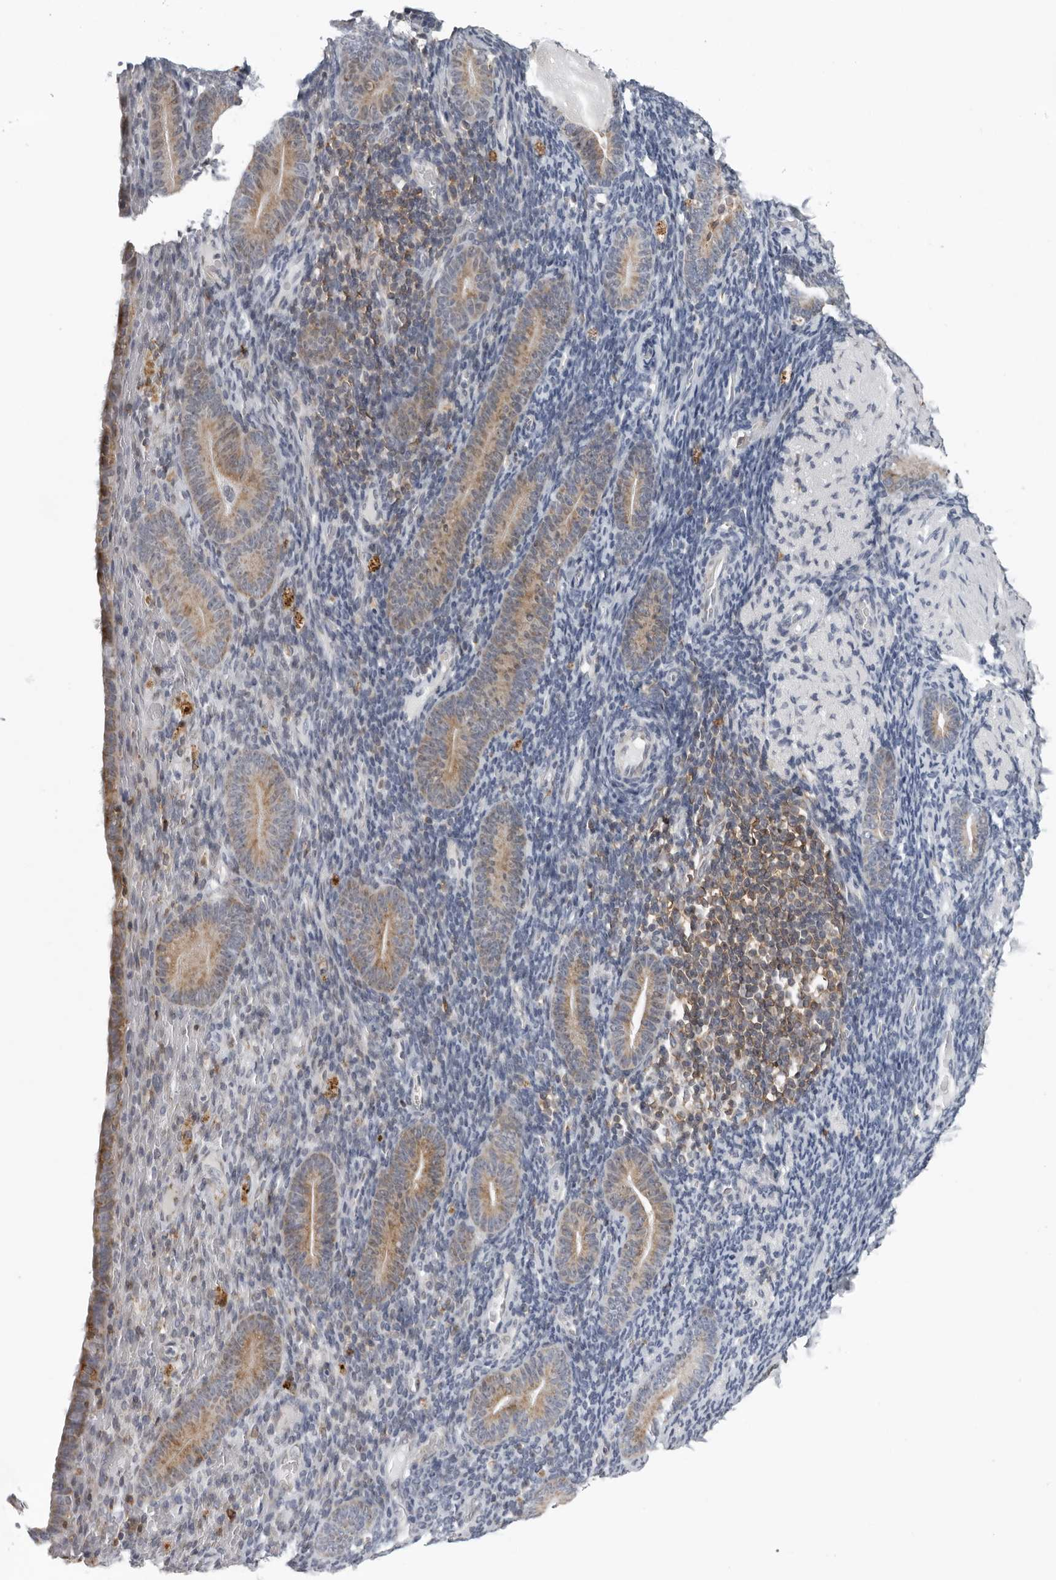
{"staining": {"intensity": "weak", "quantity": "<25%", "location": "cytoplasmic/membranous"}, "tissue": "endometrium", "cell_type": "Cells in endometrial stroma", "image_type": "normal", "snomed": [{"axis": "morphology", "description": "Normal tissue, NOS"}, {"axis": "topography", "description": "Endometrium"}], "caption": "Endometrium was stained to show a protein in brown. There is no significant positivity in cells in endometrial stroma.", "gene": "CPT2", "patient": {"sex": "female", "age": 51}}